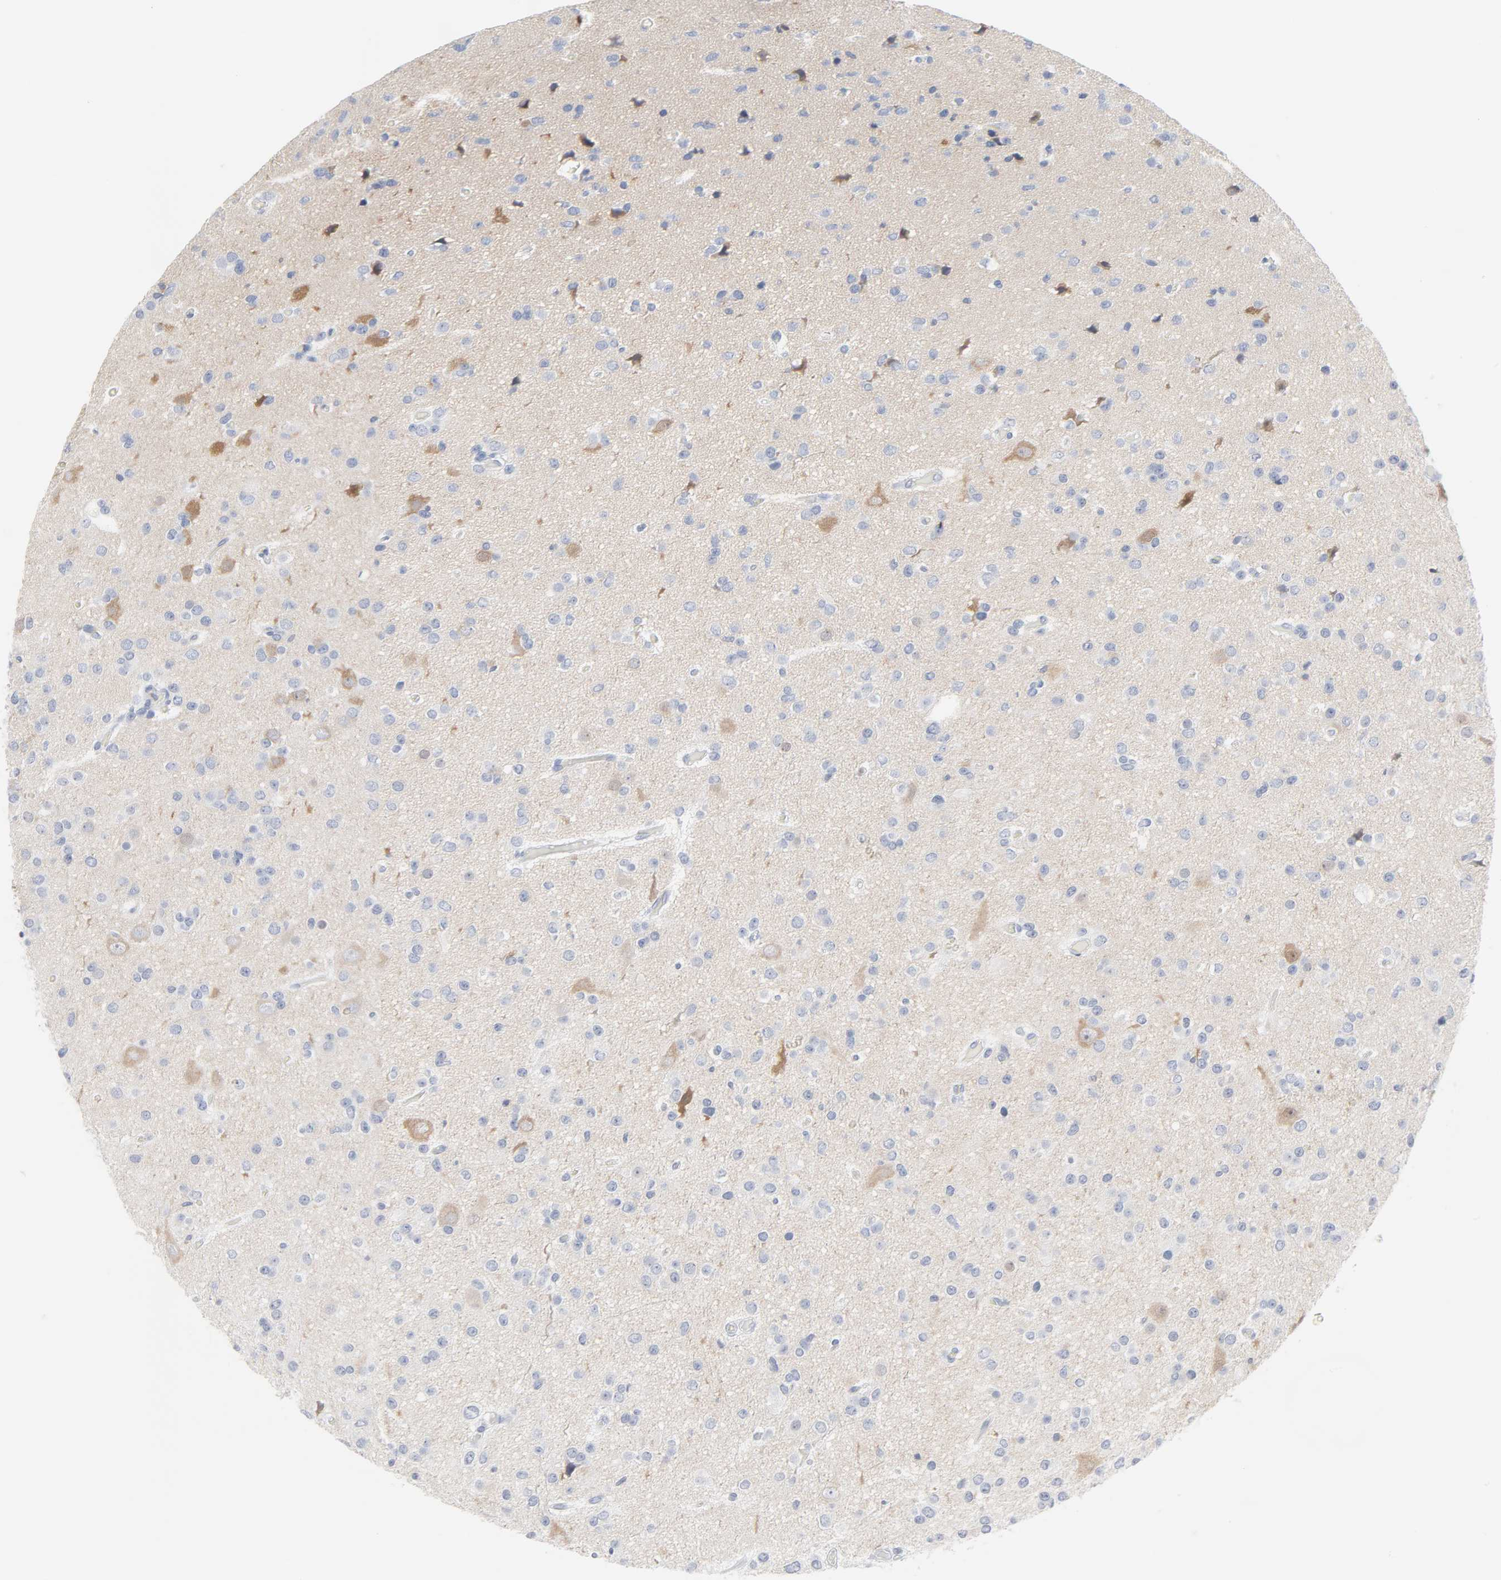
{"staining": {"intensity": "weak", "quantity": "<25%", "location": "cytoplasmic/membranous"}, "tissue": "glioma", "cell_type": "Tumor cells", "image_type": "cancer", "snomed": [{"axis": "morphology", "description": "Glioma, malignant, Low grade"}, {"axis": "topography", "description": "Brain"}], "caption": "This is an immunohistochemistry (IHC) image of malignant glioma (low-grade). There is no positivity in tumor cells.", "gene": "PTK2B", "patient": {"sex": "male", "age": 42}}